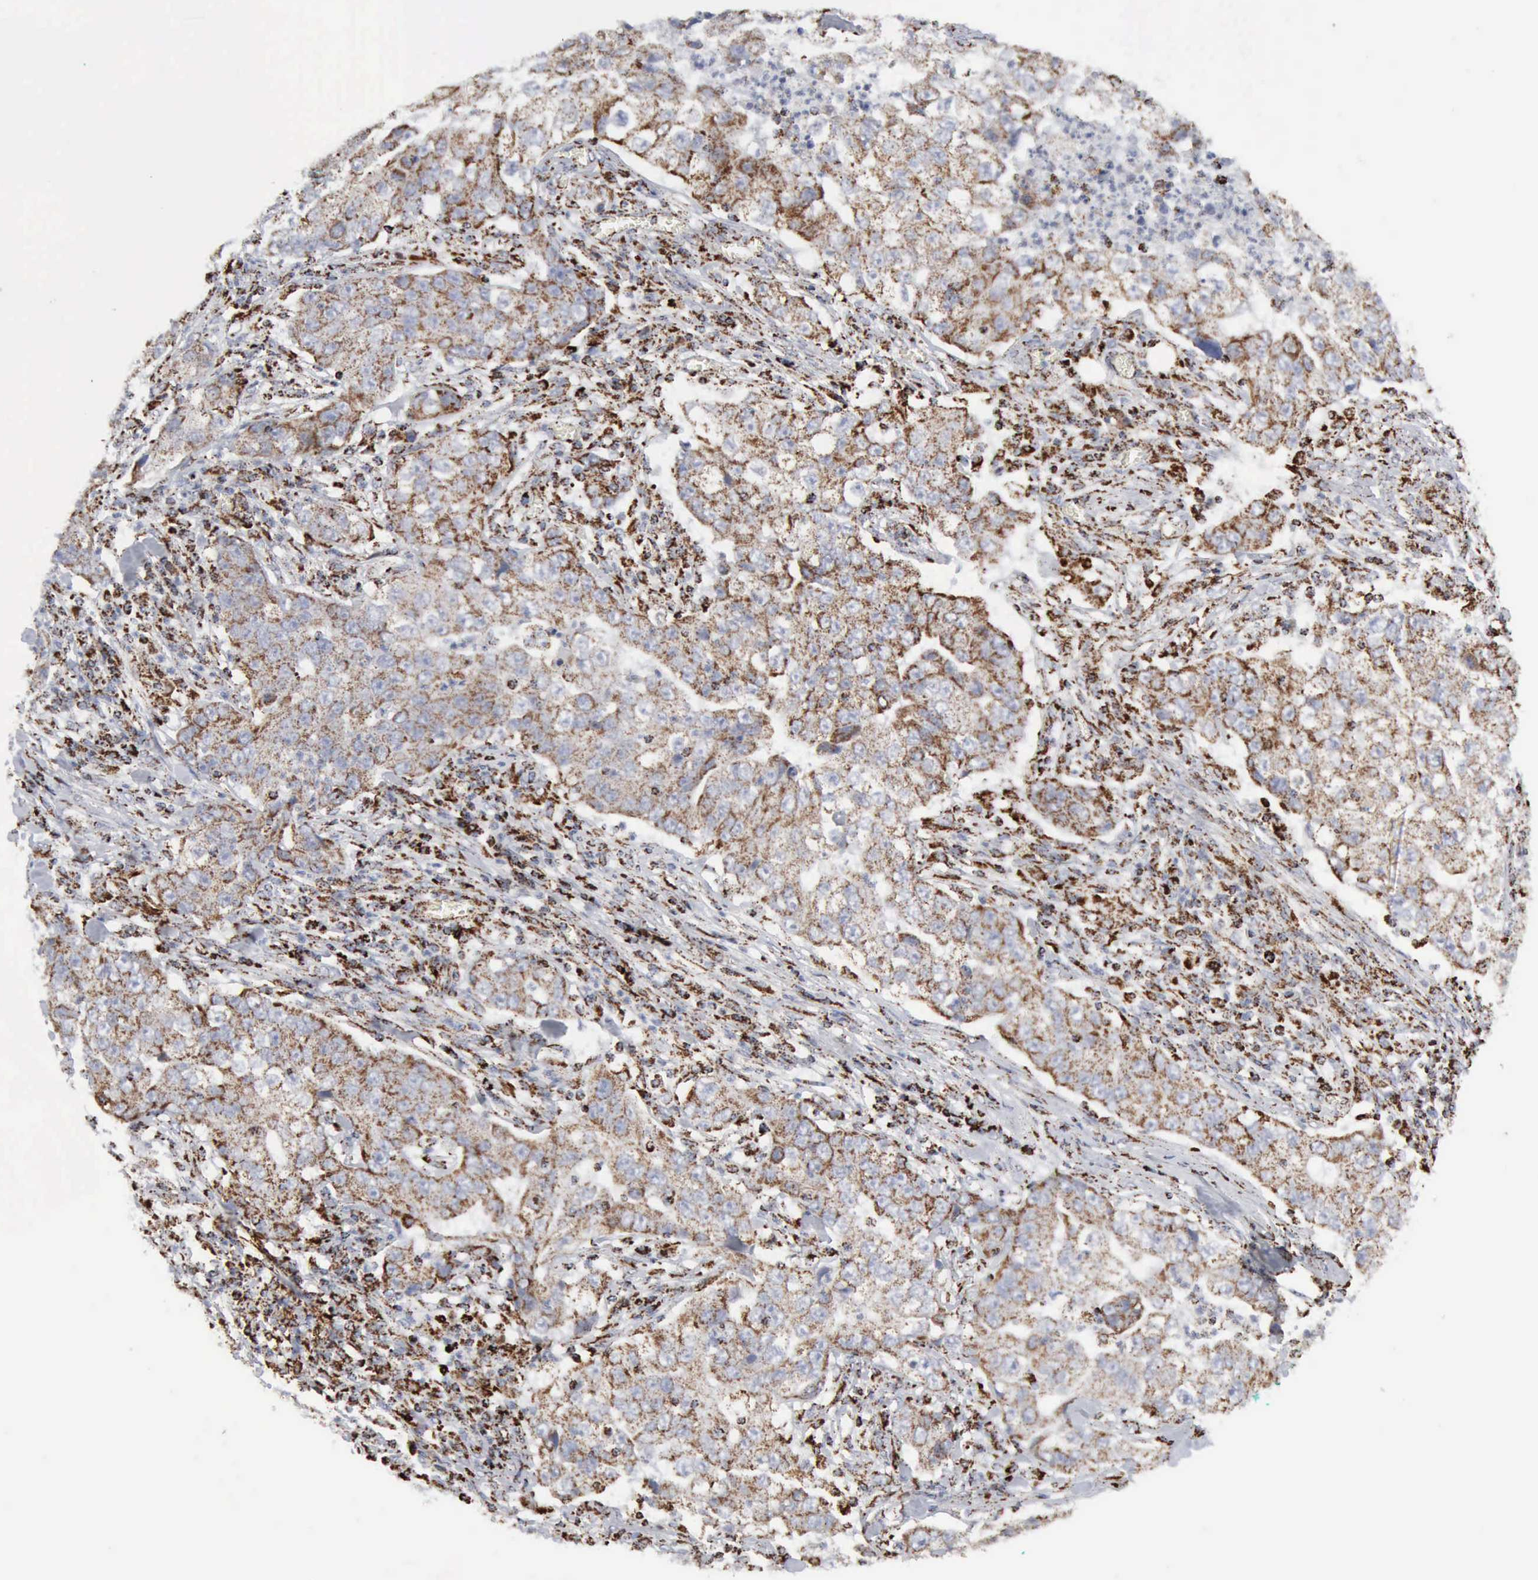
{"staining": {"intensity": "moderate", "quantity": ">75%", "location": "cytoplasmic/membranous"}, "tissue": "lung cancer", "cell_type": "Tumor cells", "image_type": "cancer", "snomed": [{"axis": "morphology", "description": "Squamous cell carcinoma, NOS"}, {"axis": "topography", "description": "Lung"}], "caption": "Immunohistochemistry (IHC) (DAB) staining of human lung squamous cell carcinoma exhibits moderate cytoplasmic/membranous protein positivity in about >75% of tumor cells. Nuclei are stained in blue.", "gene": "ACO2", "patient": {"sex": "male", "age": 64}}